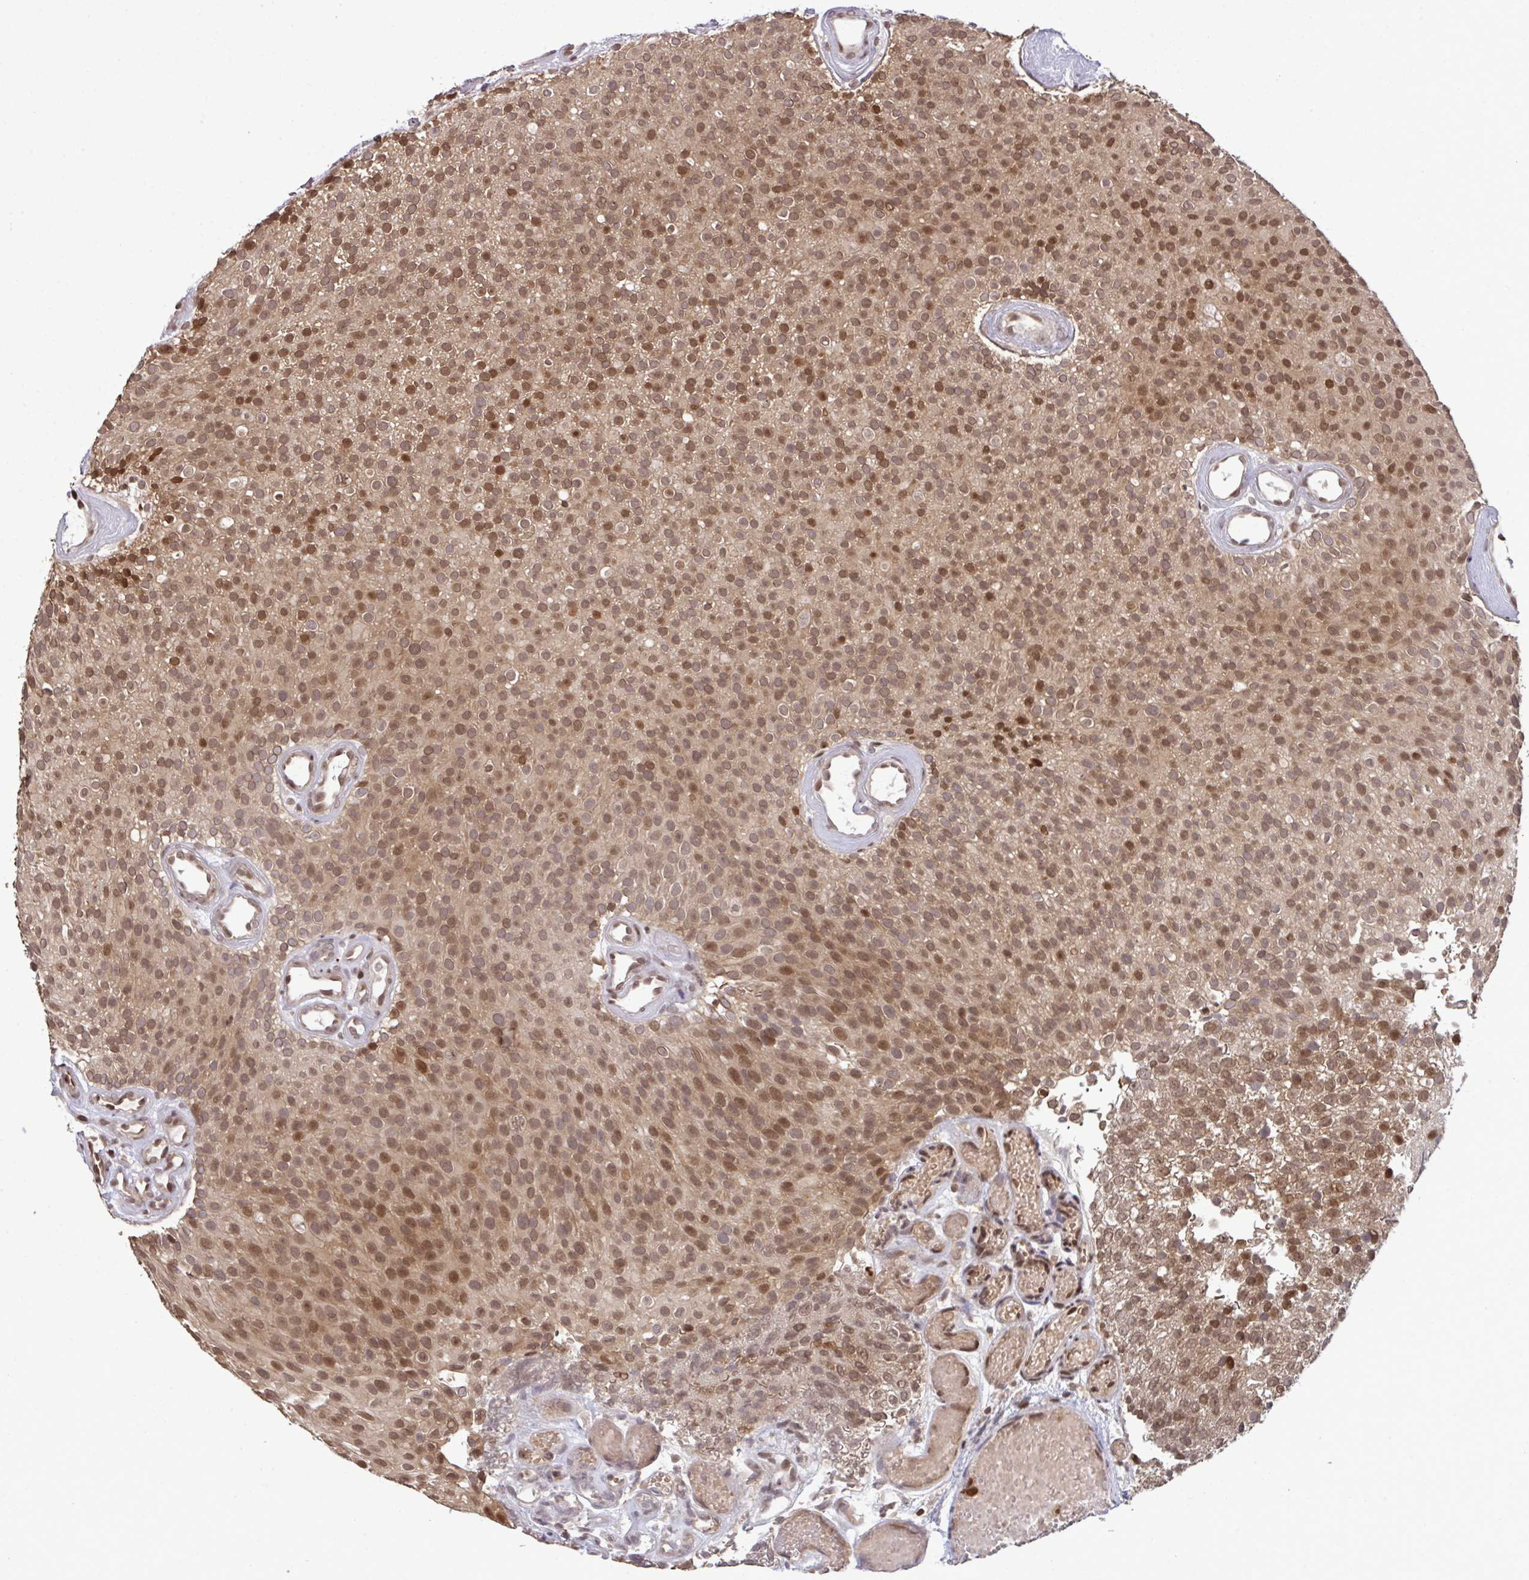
{"staining": {"intensity": "moderate", "quantity": ">75%", "location": "nuclear"}, "tissue": "urothelial cancer", "cell_type": "Tumor cells", "image_type": "cancer", "snomed": [{"axis": "morphology", "description": "Urothelial carcinoma, Low grade"}, {"axis": "topography", "description": "Urinary bladder"}], "caption": "Low-grade urothelial carcinoma stained with immunohistochemistry displays moderate nuclear staining in about >75% of tumor cells.", "gene": "UXT", "patient": {"sex": "male", "age": 78}}